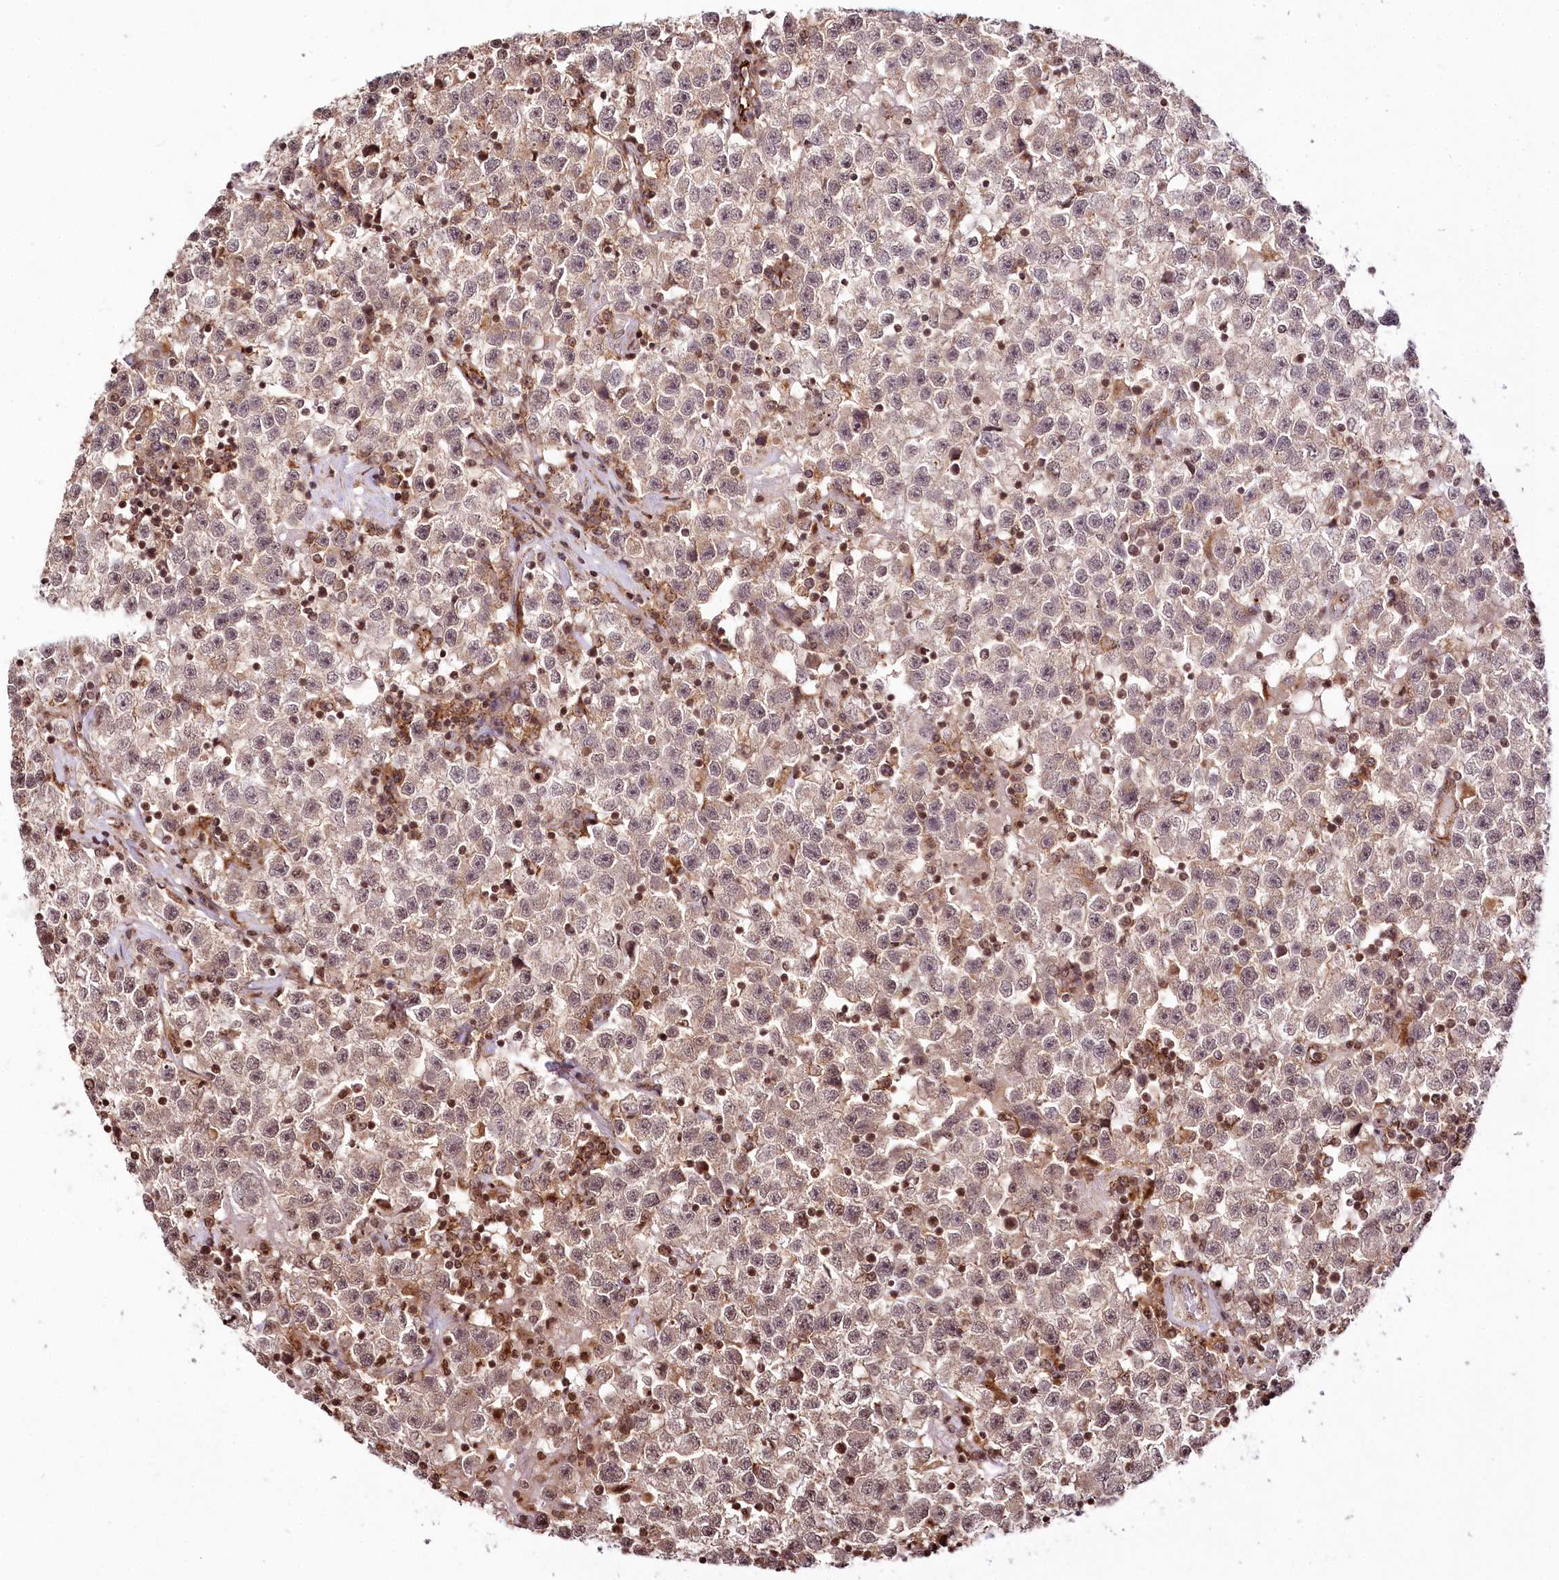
{"staining": {"intensity": "weak", "quantity": "25%-75%", "location": "cytoplasmic/membranous"}, "tissue": "testis cancer", "cell_type": "Tumor cells", "image_type": "cancer", "snomed": [{"axis": "morphology", "description": "Seminoma, NOS"}, {"axis": "topography", "description": "Testis"}], "caption": "Testis cancer (seminoma) stained with DAB (3,3'-diaminobenzidine) immunohistochemistry (IHC) reveals low levels of weak cytoplasmic/membranous staining in approximately 25%-75% of tumor cells.", "gene": "HOXC8", "patient": {"sex": "male", "age": 22}}